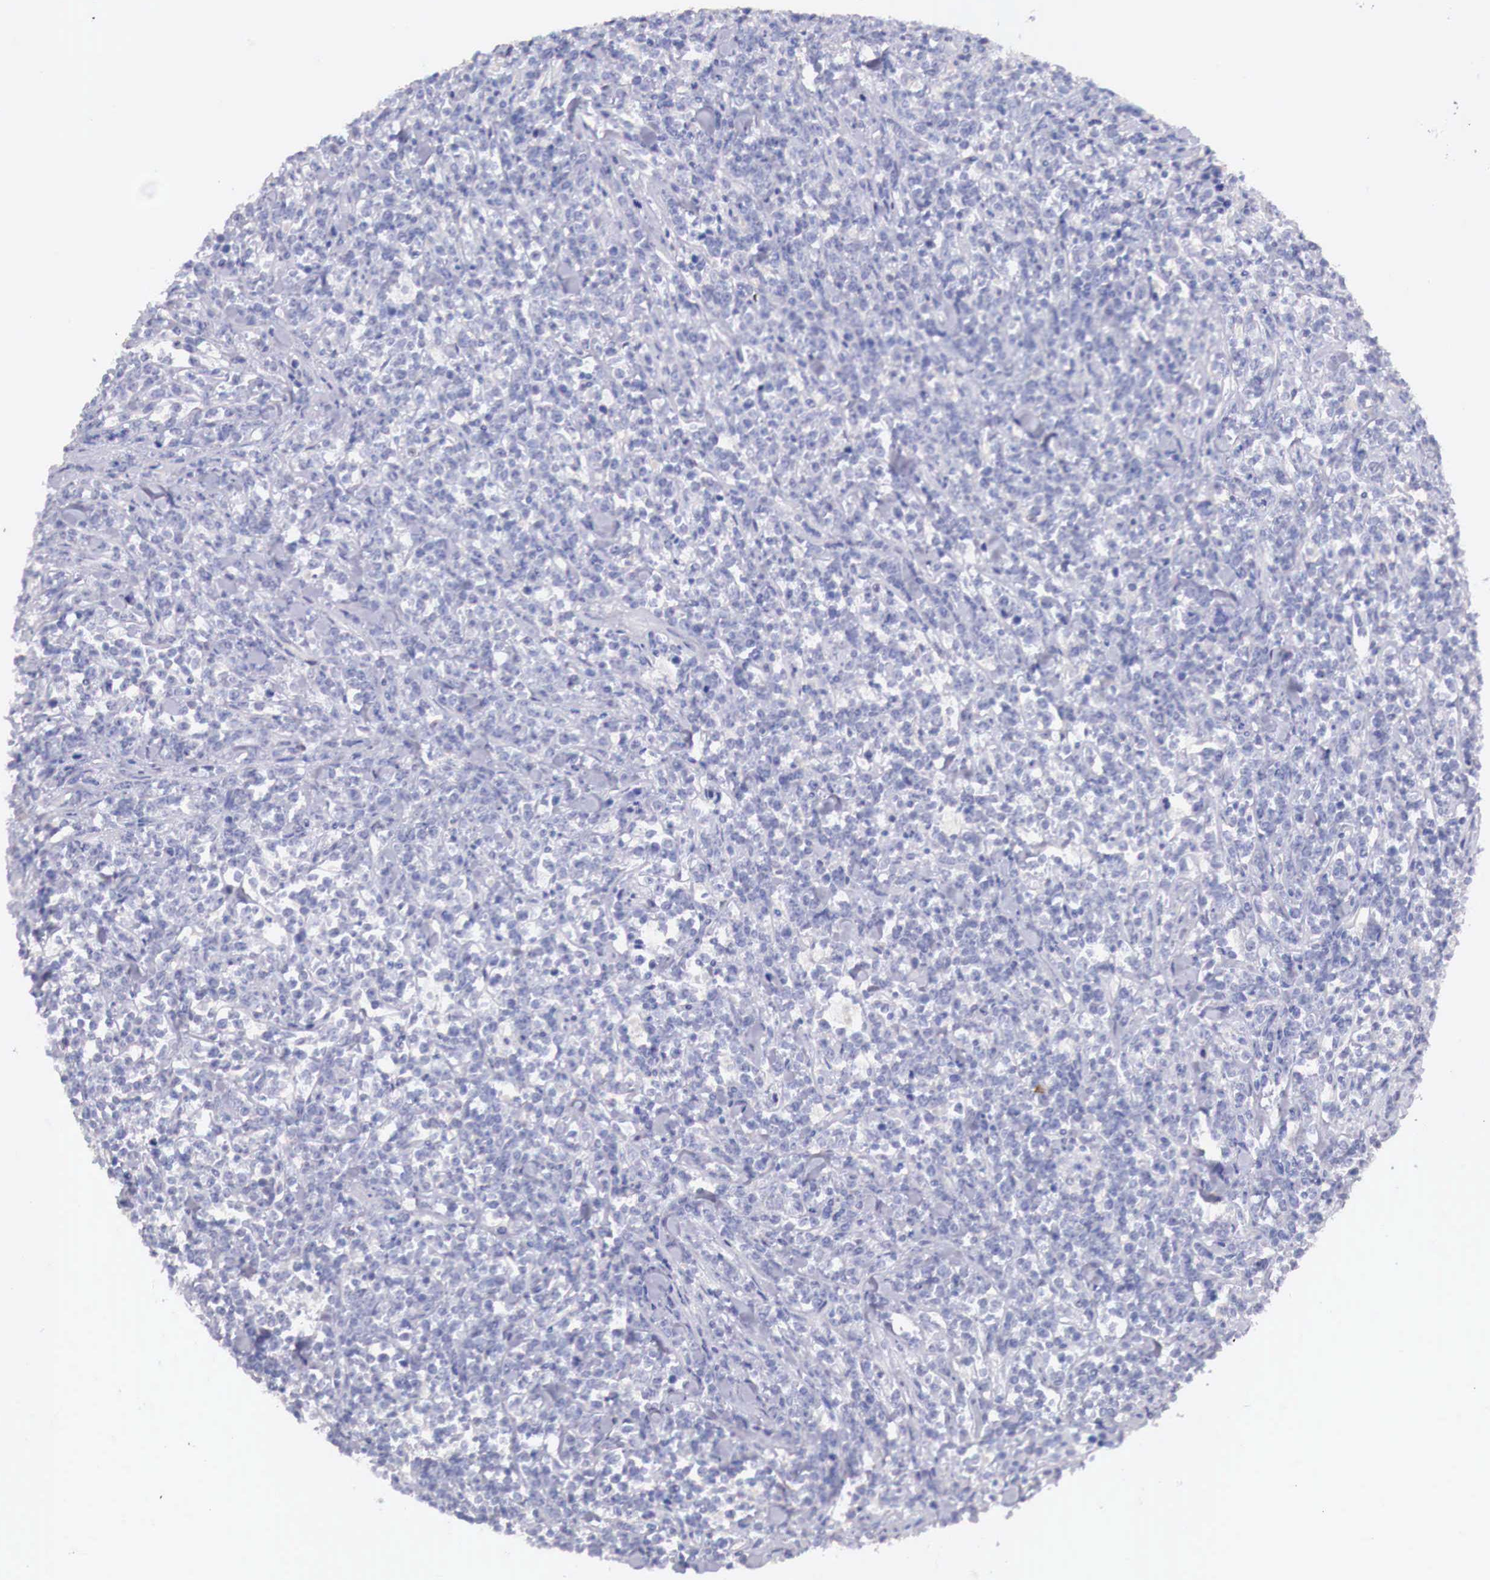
{"staining": {"intensity": "negative", "quantity": "none", "location": "none"}, "tissue": "lymphoma", "cell_type": "Tumor cells", "image_type": "cancer", "snomed": [{"axis": "morphology", "description": "Malignant lymphoma, non-Hodgkin's type, High grade"}, {"axis": "topography", "description": "Small intestine"}, {"axis": "topography", "description": "Colon"}], "caption": "Image shows no significant protein positivity in tumor cells of lymphoma. (Stains: DAB IHC with hematoxylin counter stain, Microscopy: brightfield microscopy at high magnification).", "gene": "ITIH6", "patient": {"sex": "male", "age": 8}}